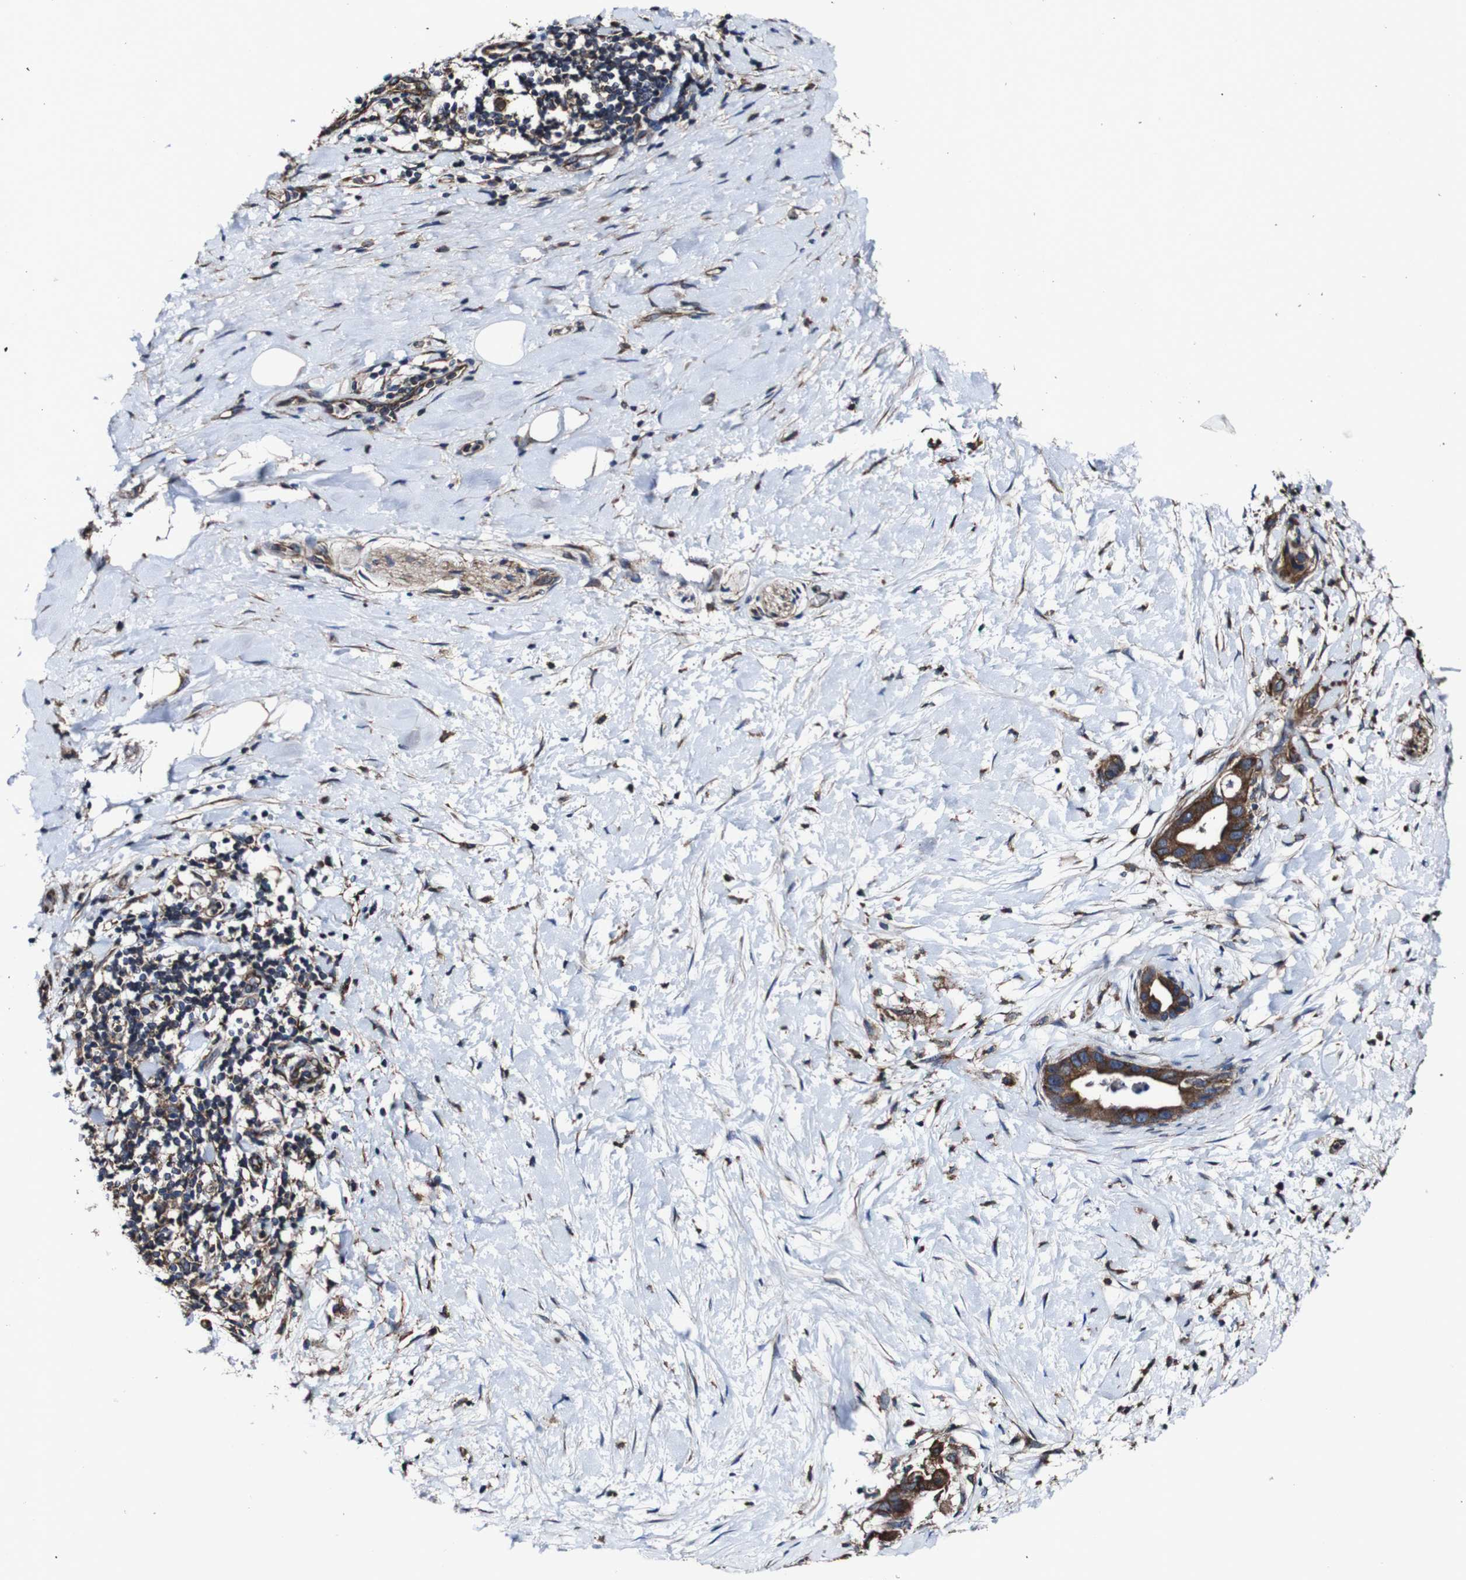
{"staining": {"intensity": "strong", "quantity": ">75%", "location": "cytoplasmic/membranous"}, "tissue": "pancreatic cancer", "cell_type": "Tumor cells", "image_type": "cancer", "snomed": [{"axis": "morphology", "description": "Adenocarcinoma, NOS"}, {"axis": "topography", "description": "Pancreas"}], "caption": "Immunohistochemistry (DAB) staining of human pancreatic cancer shows strong cytoplasmic/membranous protein positivity in about >75% of tumor cells.", "gene": "CSF1R", "patient": {"sex": "male", "age": 55}}